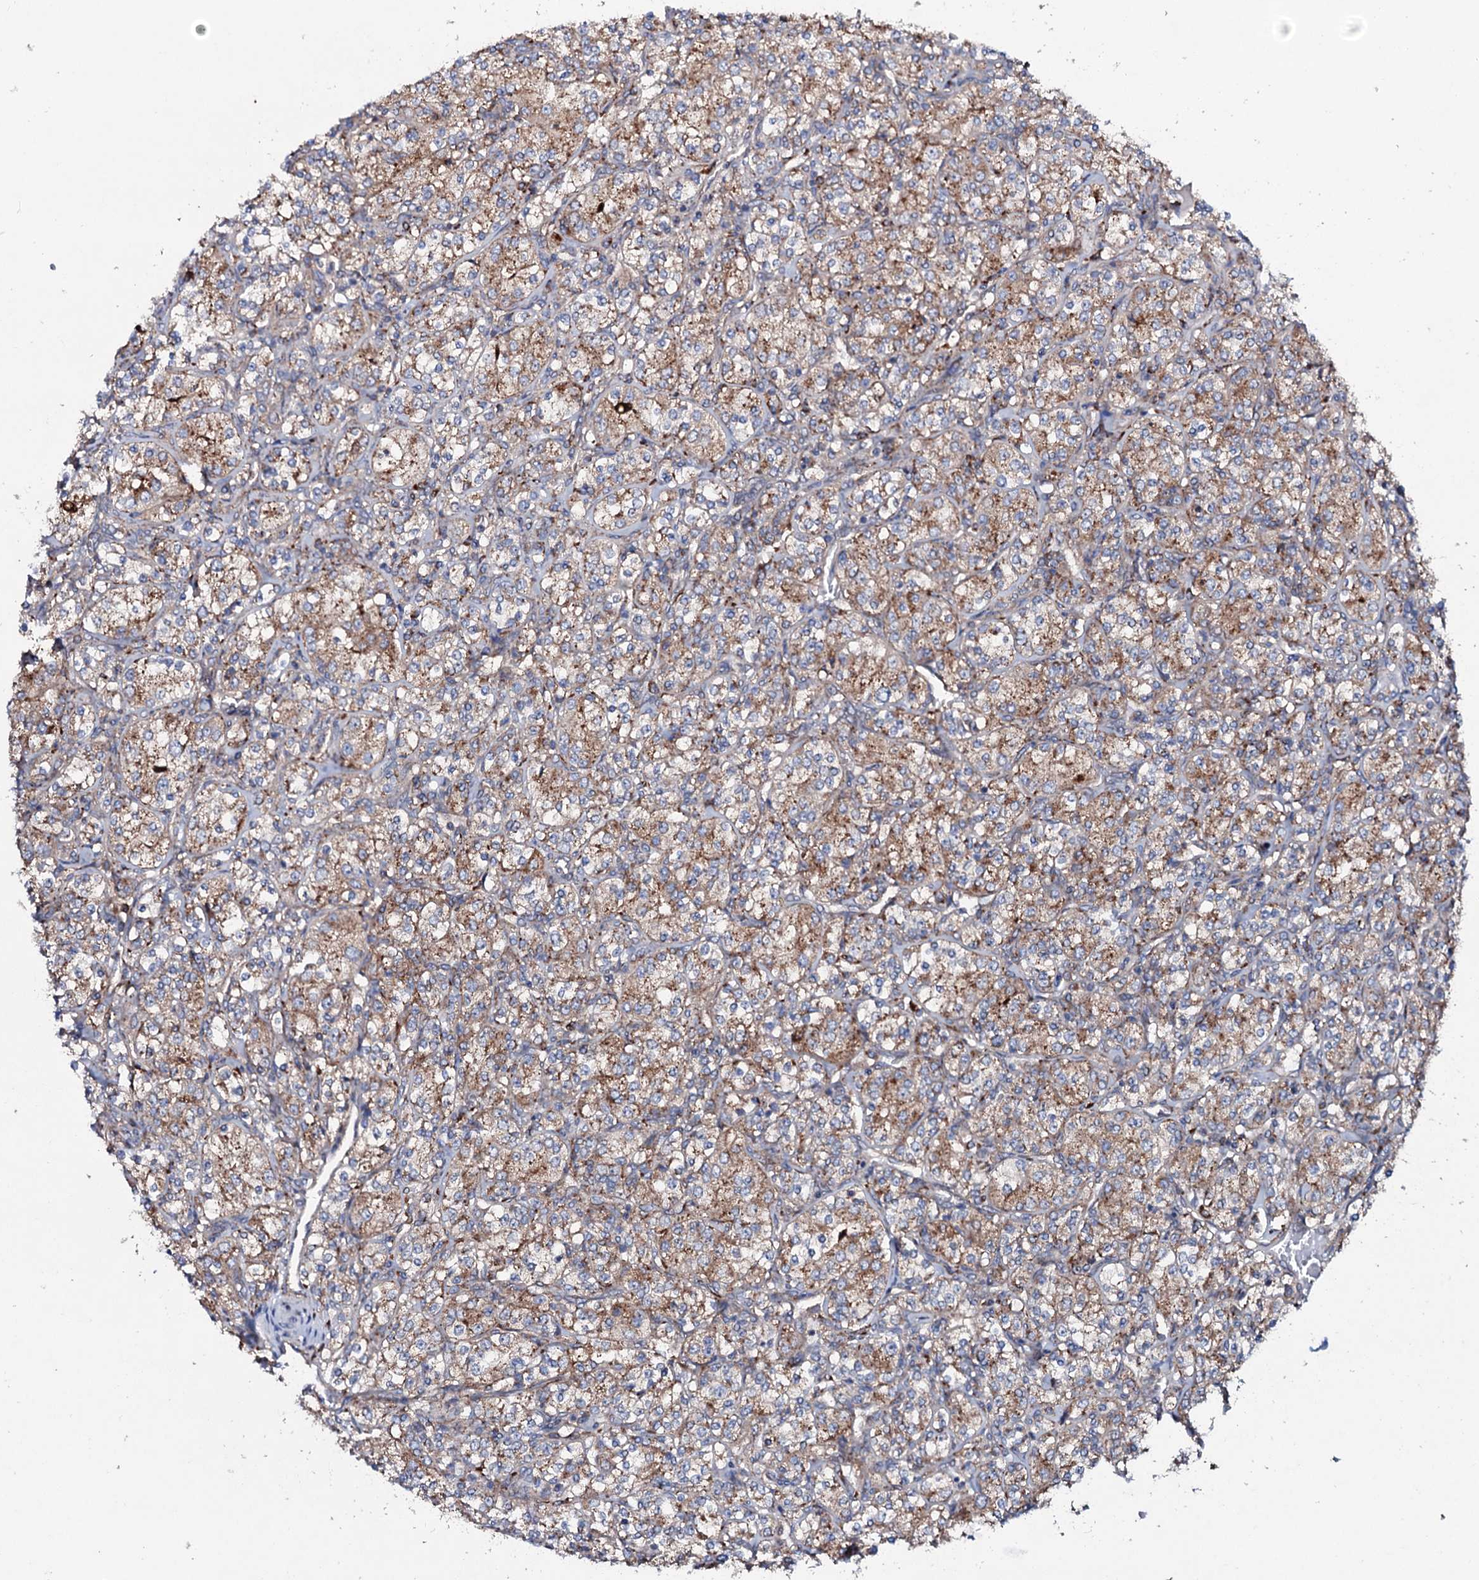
{"staining": {"intensity": "moderate", "quantity": ">75%", "location": "cytoplasmic/membranous"}, "tissue": "renal cancer", "cell_type": "Tumor cells", "image_type": "cancer", "snomed": [{"axis": "morphology", "description": "Adenocarcinoma, NOS"}, {"axis": "topography", "description": "Kidney"}], "caption": "The photomicrograph demonstrates a brown stain indicating the presence of a protein in the cytoplasmic/membranous of tumor cells in renal cancer.", "gene": "P2RX4", "patient": {"sex": "male", "age": 77}}